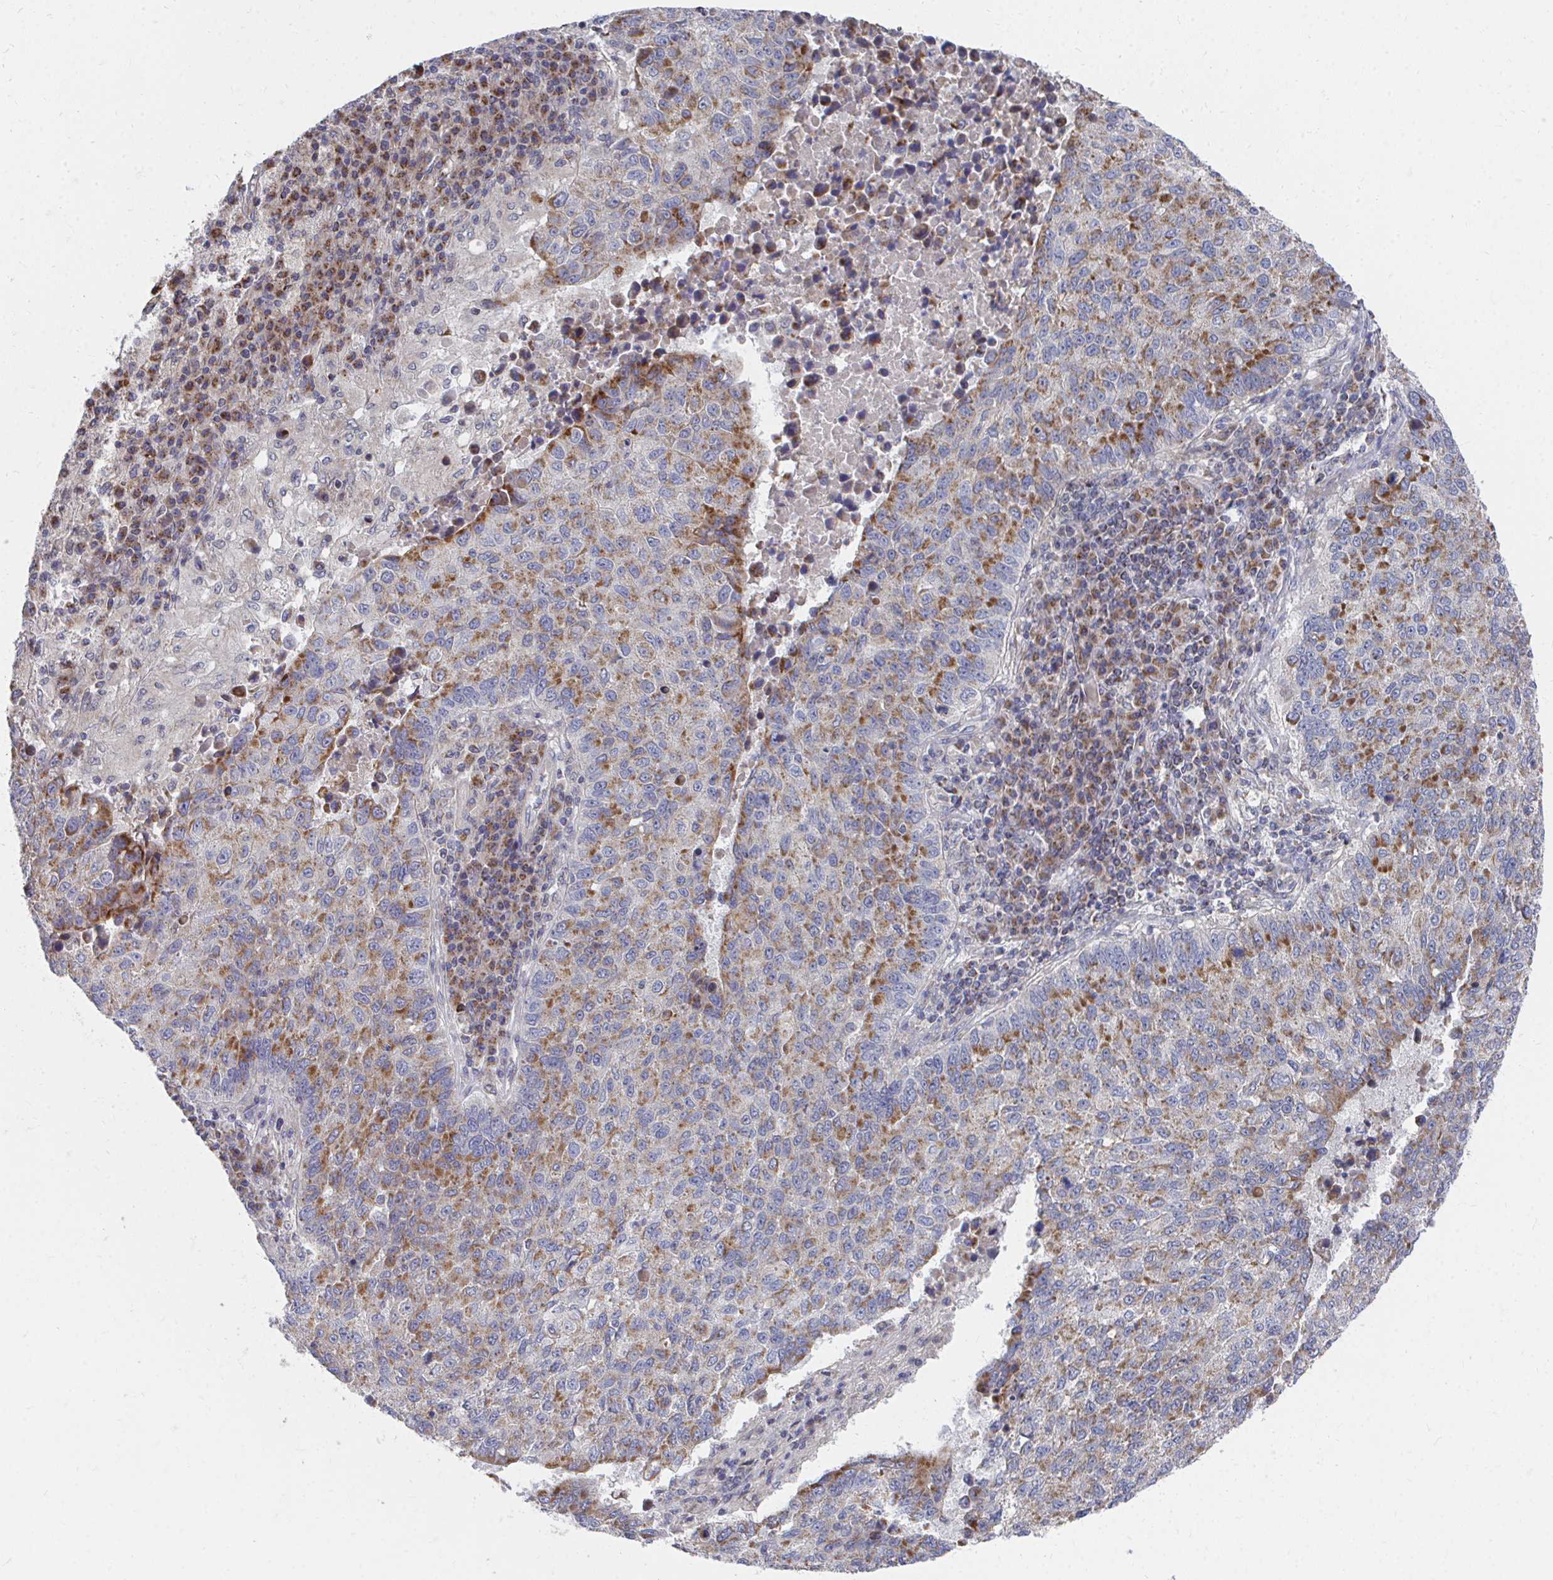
{"staining": {"intensity": "moderate", "quantity": "25%-75%", "location": "cytoplasmic/membranous"}, "tissue": "lung cancer", "cell_type": "Tumor cells", "image_type": "cancer", "snomed": [{"axis": "morphology", "description": "Squamous cell carcinoma, NOS"}, {"axis": "topography", "description": "Lung"}], "caption": "This histopathology image exhibits IHC staining of human squamous cell carcinoma (lung), with medium moderate cytoplasmic/membranous positivity in about 25%-75% of tumor cells.", "gene": "PEX3", "patient": {"sex": "male", "age": 73}}